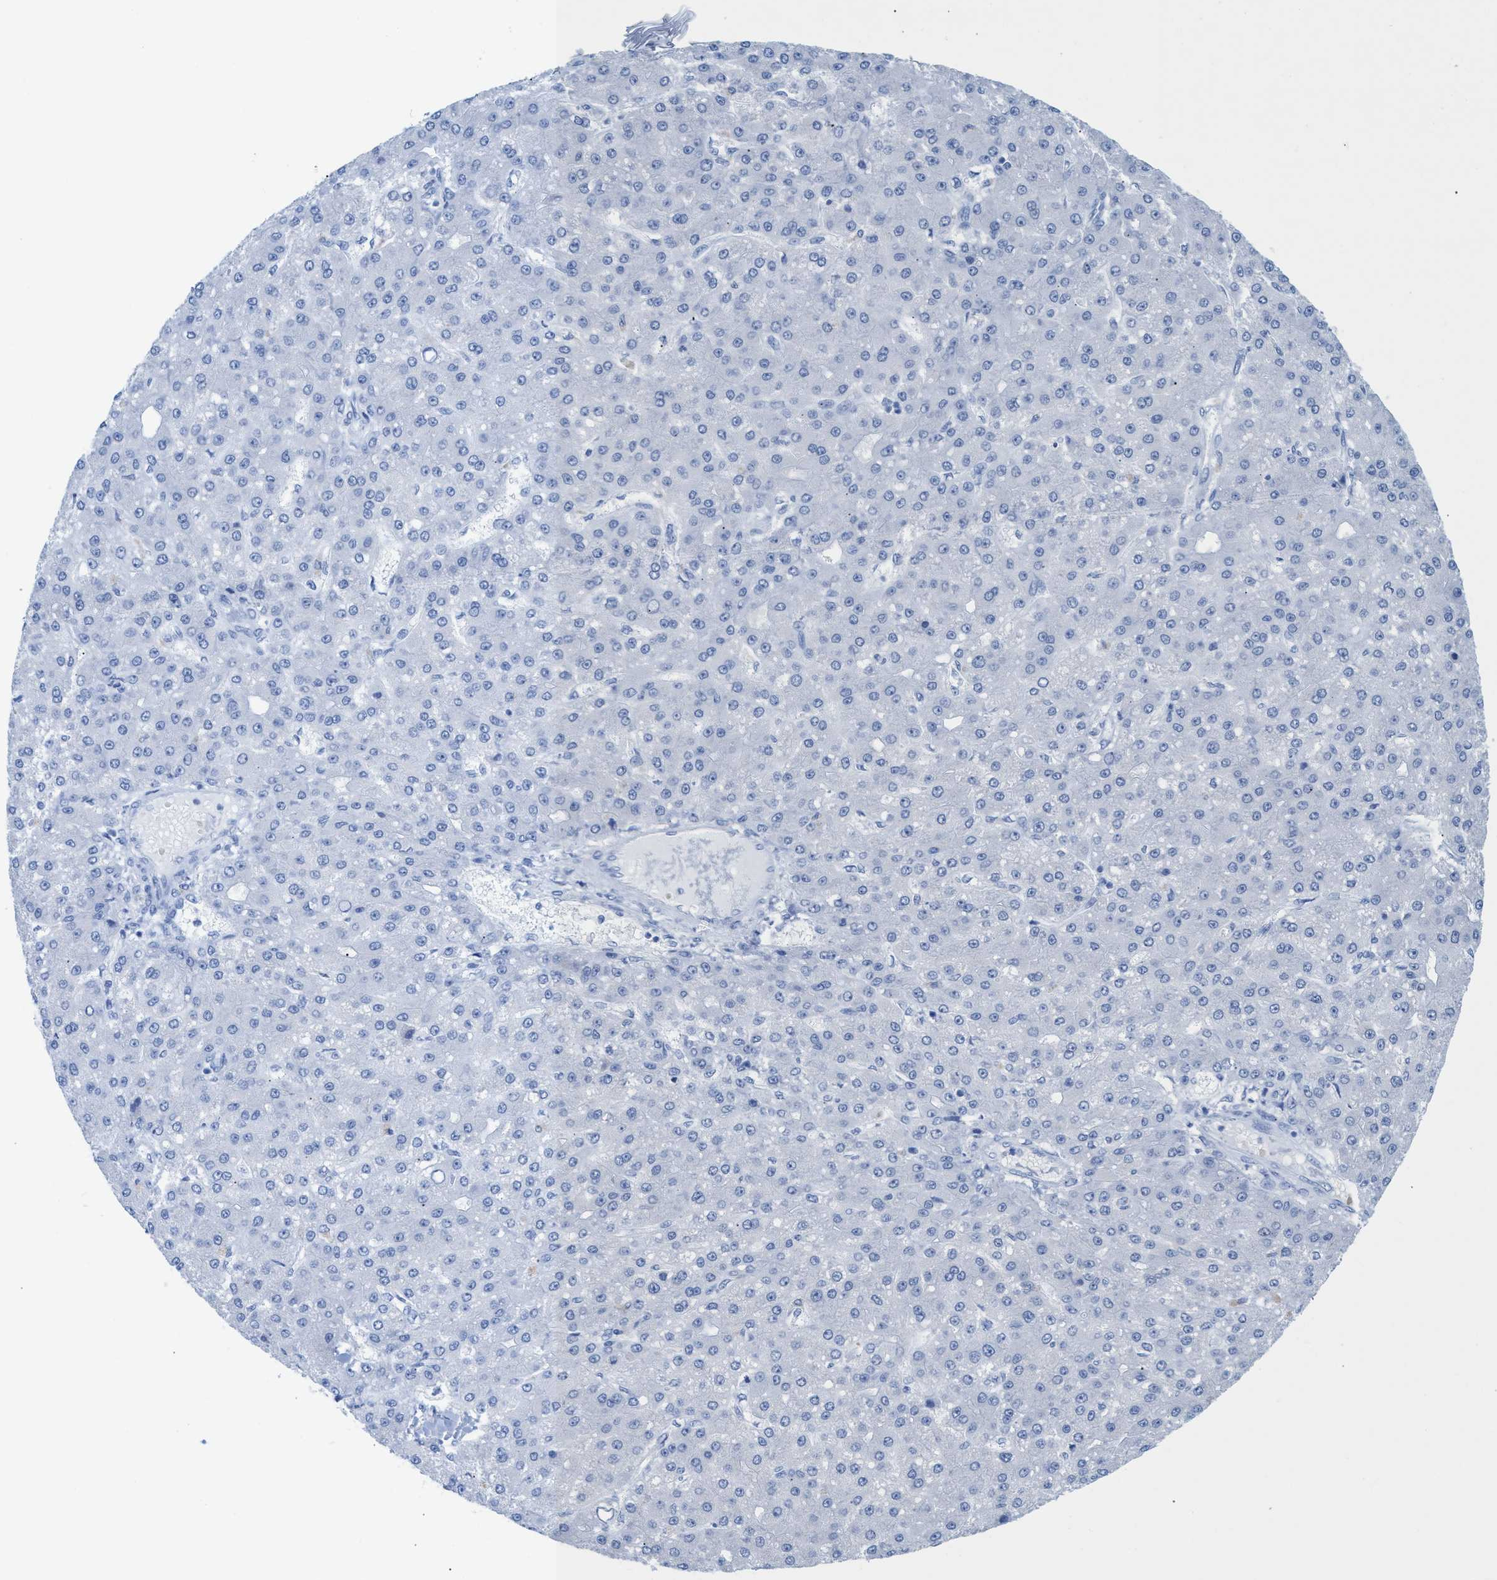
{"staining": {"intensity": "negative", "quantity": "none", "location": "none"}, "tissue": "liver cancer", "cell_type": "Tumor cells", "image_type": "cancer", "snomed": [{"axis": "morphology", "description": "Carcinoma, Hepatocellular, NOS"}, {"axis": "topography", "description": "Liver"}], "caption": "DAB immunohistochemical staining of liver cancer exhibits no significant staining in tumor cells. (Brightfield microscopy of DAB immunohistochemistry (IHC) at high magnification).", "gene": "ANKFN1", "patient": {"sex": "male", "age": 67}}